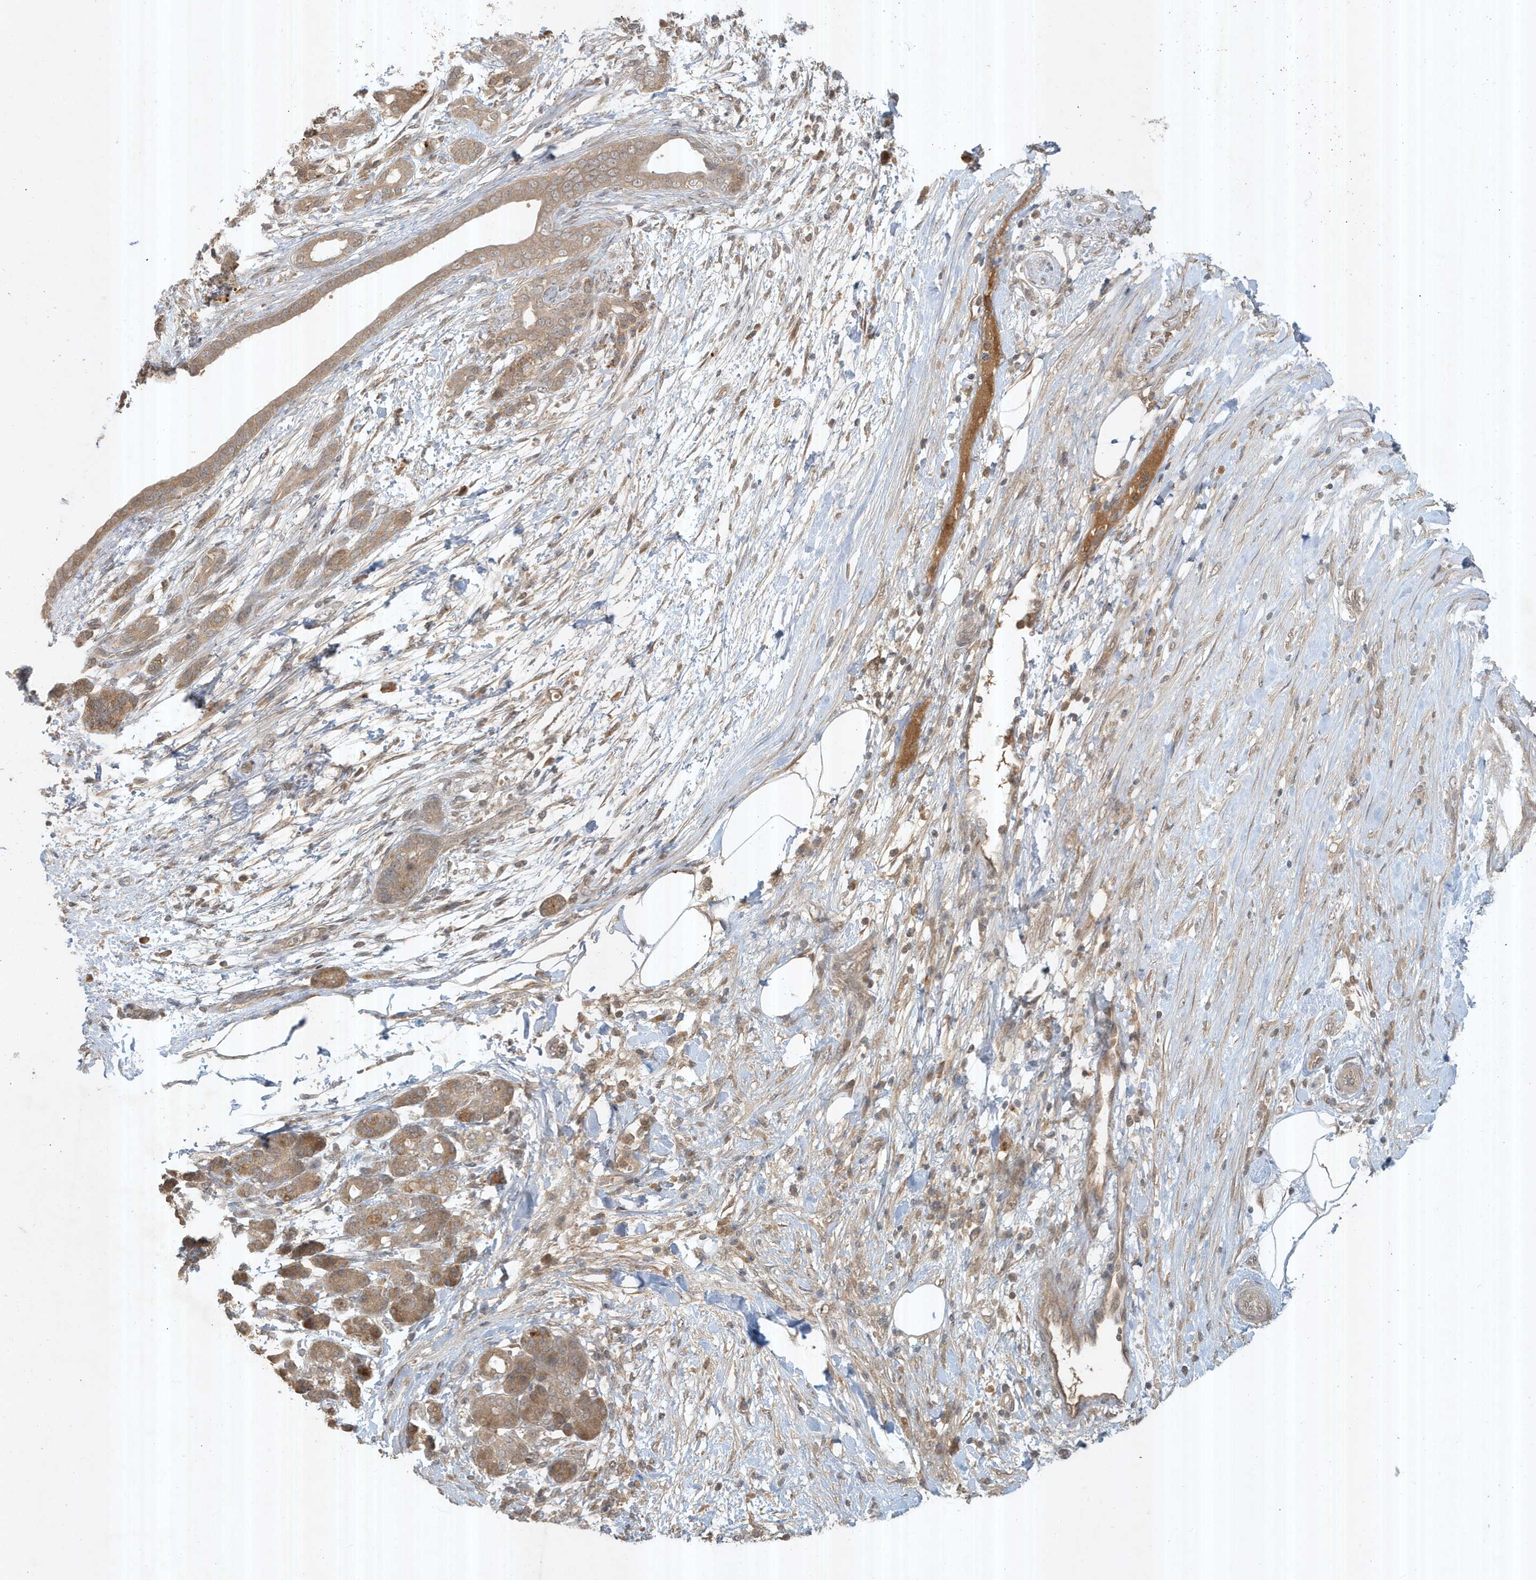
{"staining": {"intensity": "weak", "quantity": "25%-75%", "location": "cytoplasmic/membranous"}, "tissue": "pancreatic cancer", "cell_type": "Tumor cells", "image_type": "cancer", "snomed": [{"axis": "morphology", "description": "Adenocarcinoma, NOS"}, {"axis": "topography", "description": "Pancreas"}], "caption": "Immunohistochemistry of pancreatic cancer exhibits low levels of weak cytoplasmic/membranous expression in approximately 25%-75% of tumor cells.", "gene": "ABCB9", "patient": {"sex": "female", "age": 55}}